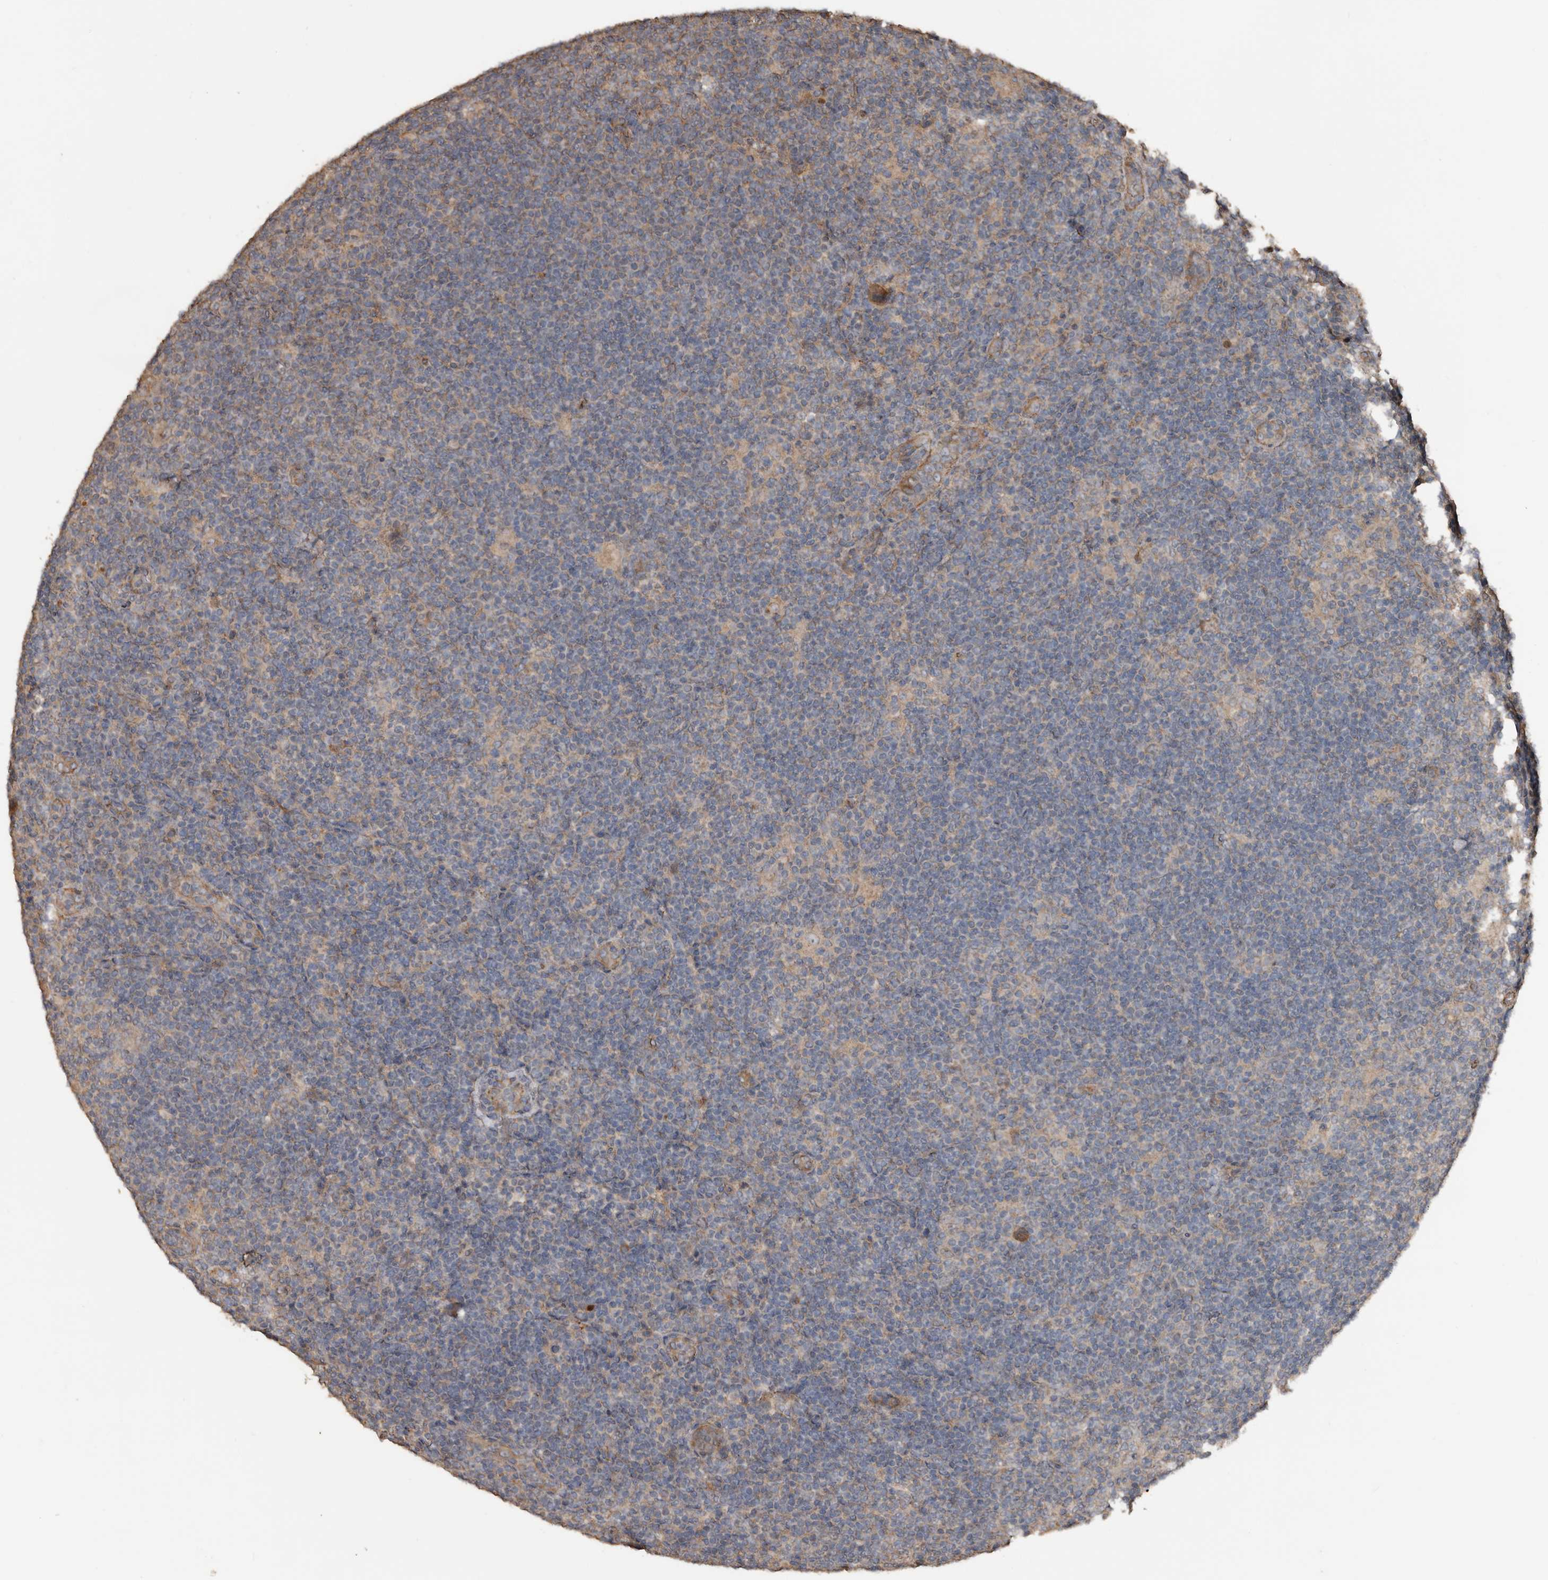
{"staining": {"intensity": "weak", "quantity": "25%-75%", "location": "cytoplasmic/membranous"}, "tissue": "lymphoma", "cell_type": "Tumor cells", "image_type": "cancer", "snomed": [{"axis": "morphology", "description": "Hodgkin's disease, NOS"}, {"axis": "topography", "description": "Lymph node"}], "caption": "Brown immunohistochemical staining in human Hodgkin's disease displays weak cytoplasmic/membranous positivity in about 25%-75% of tumor cells.", "gene": "HYAL4", "patient": {"sex": "female", "age": 57}}